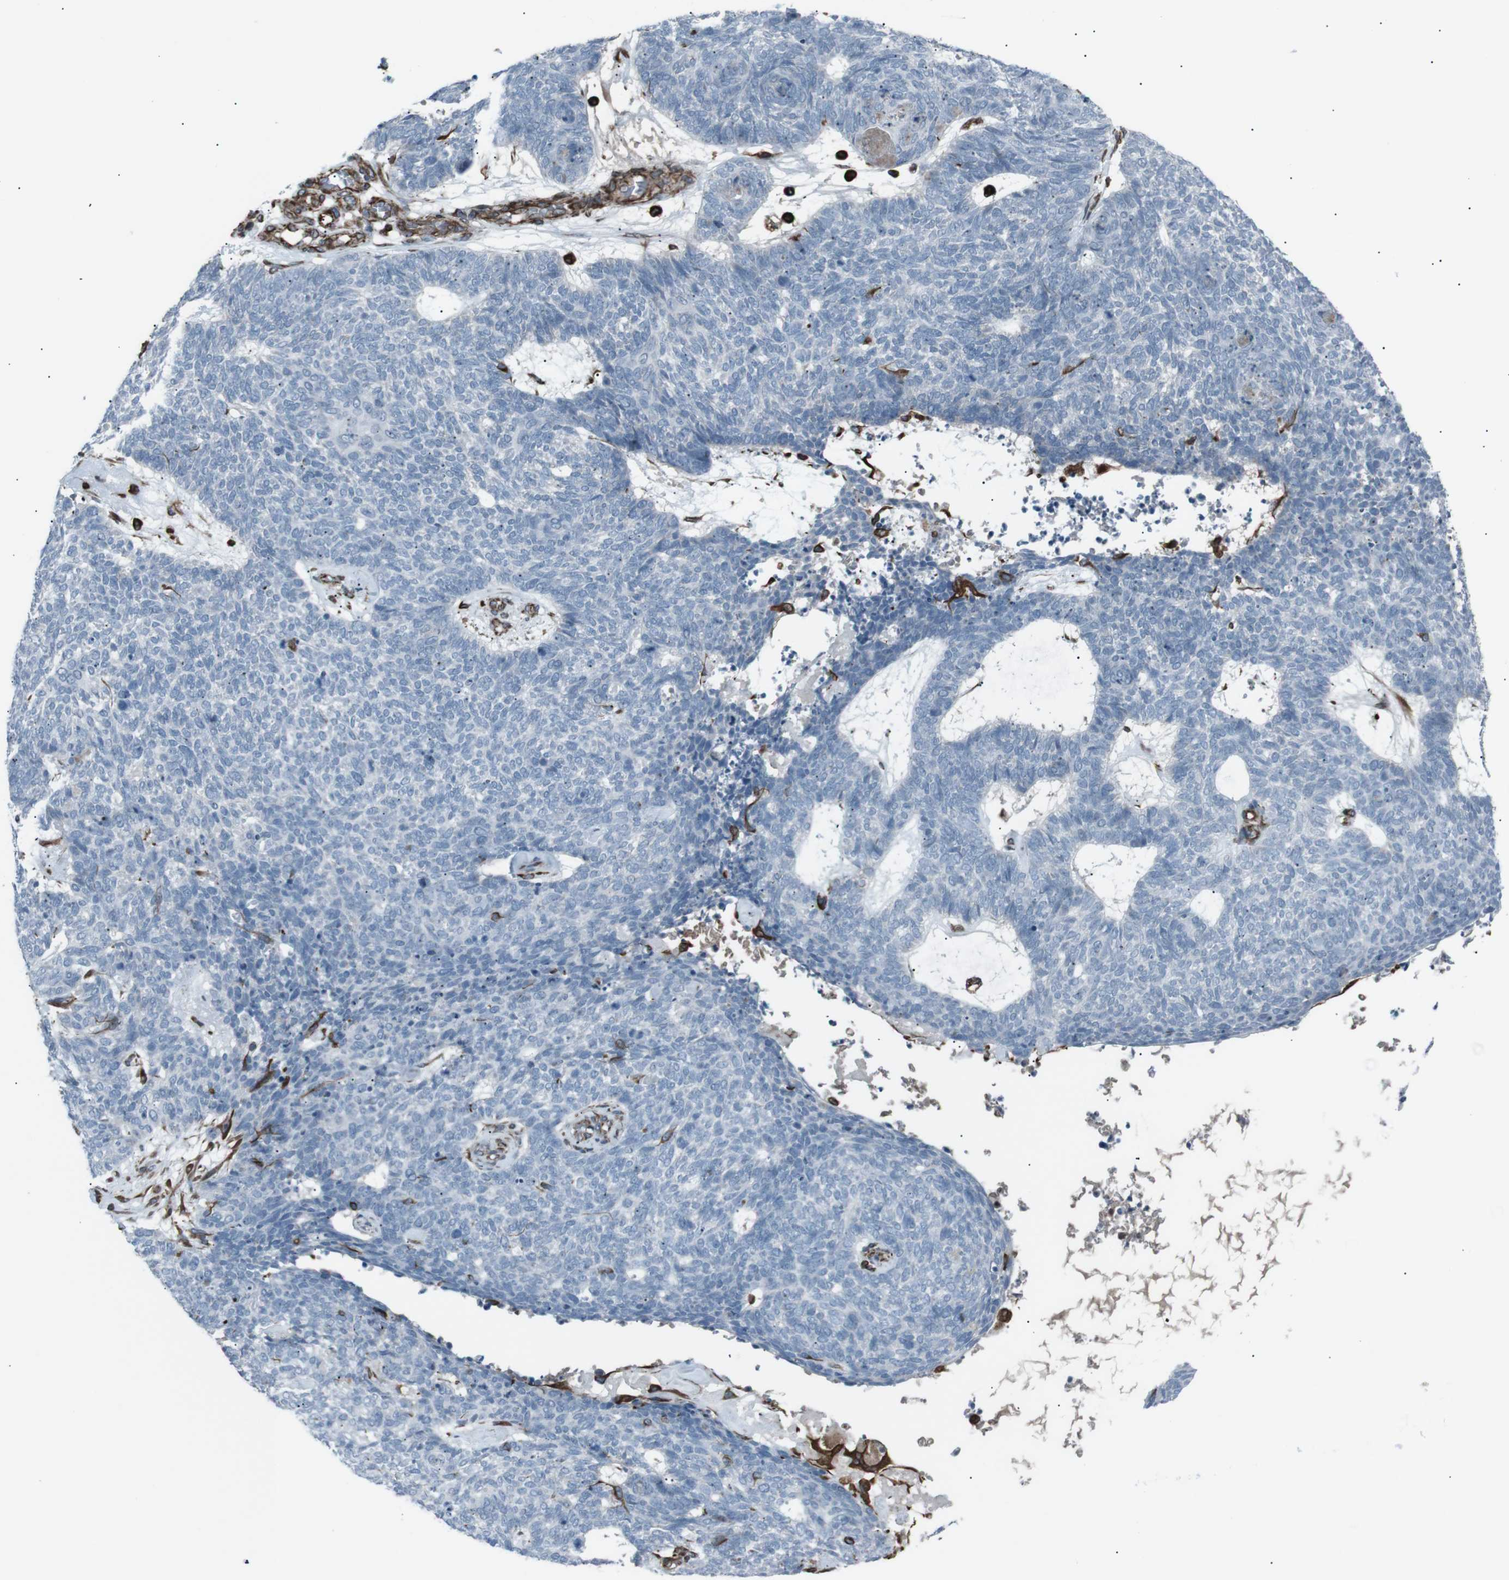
{"staining": {"intensity": "negative", "quantity": "none", "location": "none"}, "tissue": "skin cancer", "cell_type": "Tumor cells", "image_type": "cancer", "snomed": [{"axis": "morphology", "description": "Basal cell carcinoma"}, {"axis": "topography", "description": "Skin"}], "caption": "IHC of skin cancer (basal cell carcinoma) exhibits no positivity in tumor cells.", "gene": "TMEM141", "patient": {"sex": "female", "age": 84}}